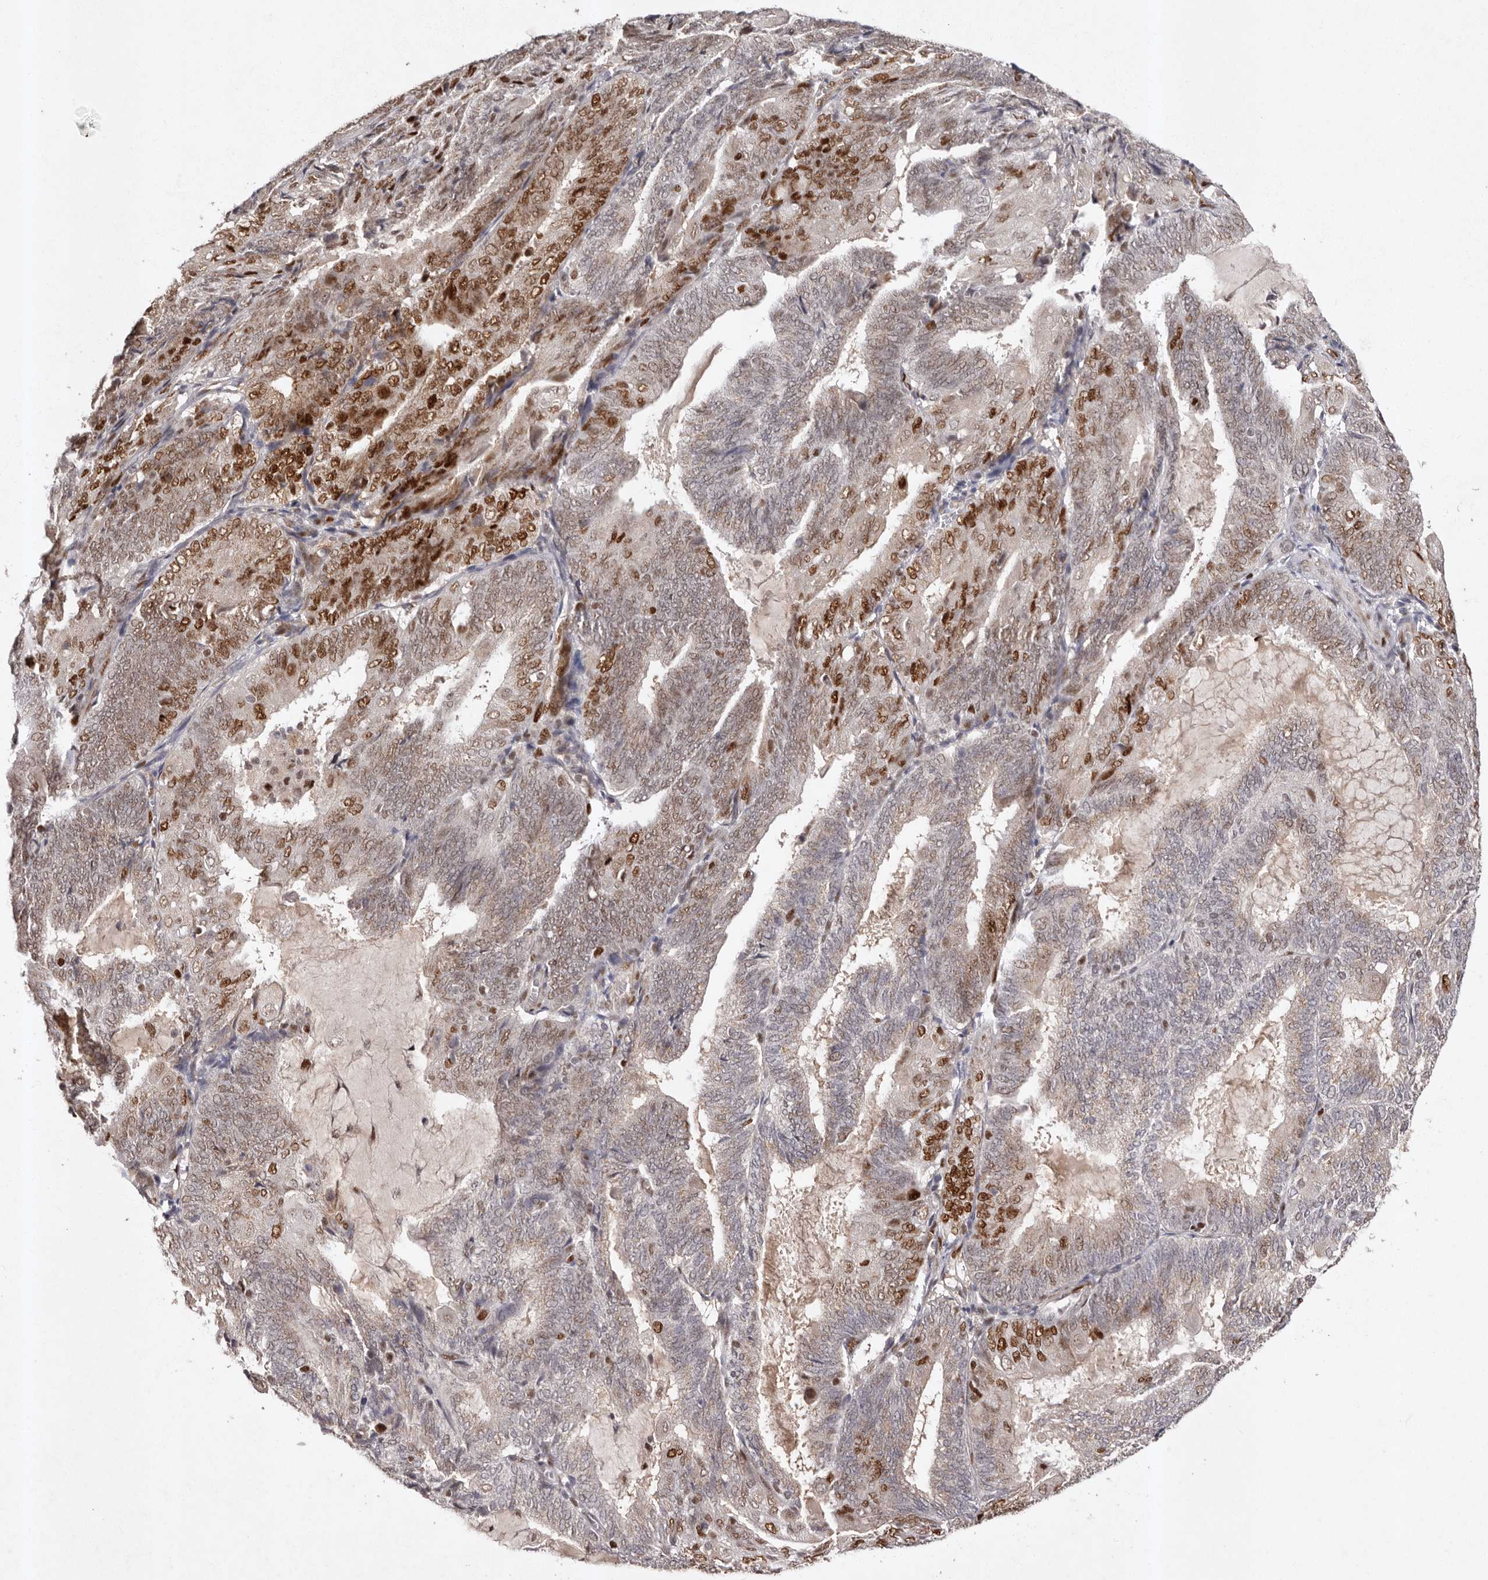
{"staining": {"intensity": "strong", "quantity": "25%-75%", "location": "nuclear"}, "tissue": "endometrial cancer", "cell_type": "Tumor cells", "image_type": "cancer", "snomed": [{"axis": "morphology", "description": "Adenocarcinoma, NOS"}, {"axis": "topography", "description": "Endometrium"}], "caption": "Immunohistochemical staining of human endometrial adenocarcinoma reveals strong nuclear protein expression in approximately 25%-75% of tumor cells.", "gene": "KLF7", "patient": {"sex": "female", "age": 81}}